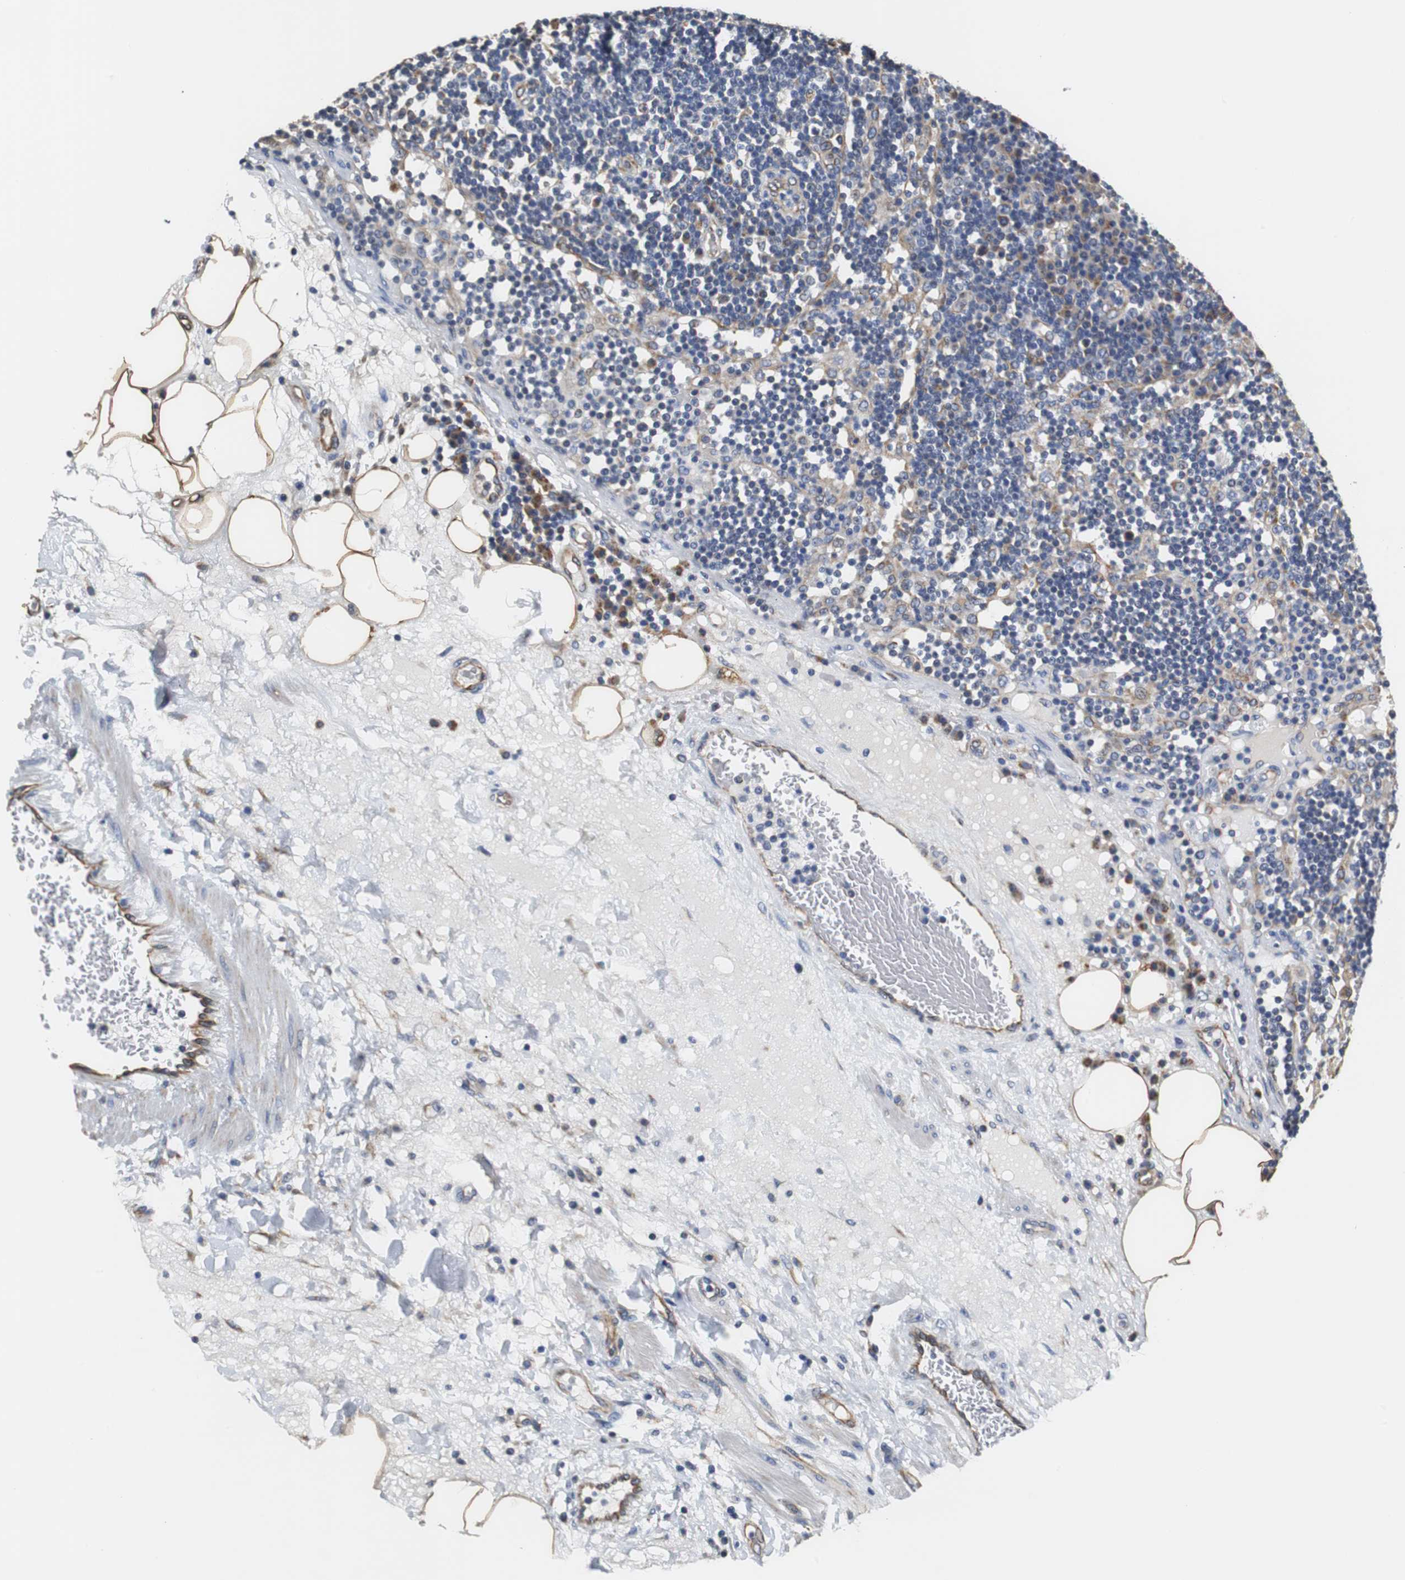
{"staining": {"intensity": "negative", "quantity": "none", "location": "none"}, "tissue": "lymph node", "cell_type": "Germinal center cells", "image_type": "normal", "snomed": [{"axis": "morphology", "description": "Normal tissue, NOS"}, {"axis": "morphology", "description": "Squamous cell carcinoma, metastatic, NOS"}, {"axis": "topography", "description": "Lymph node"}], "caption": "Immunohistochemistry (IHC) photomicrograph of normal lymph node stained for a protein (brown), which demonstrates no staining in germinal center cells.", "gene": "PCK1", "patient": {"sex": "female", "age": 53}}